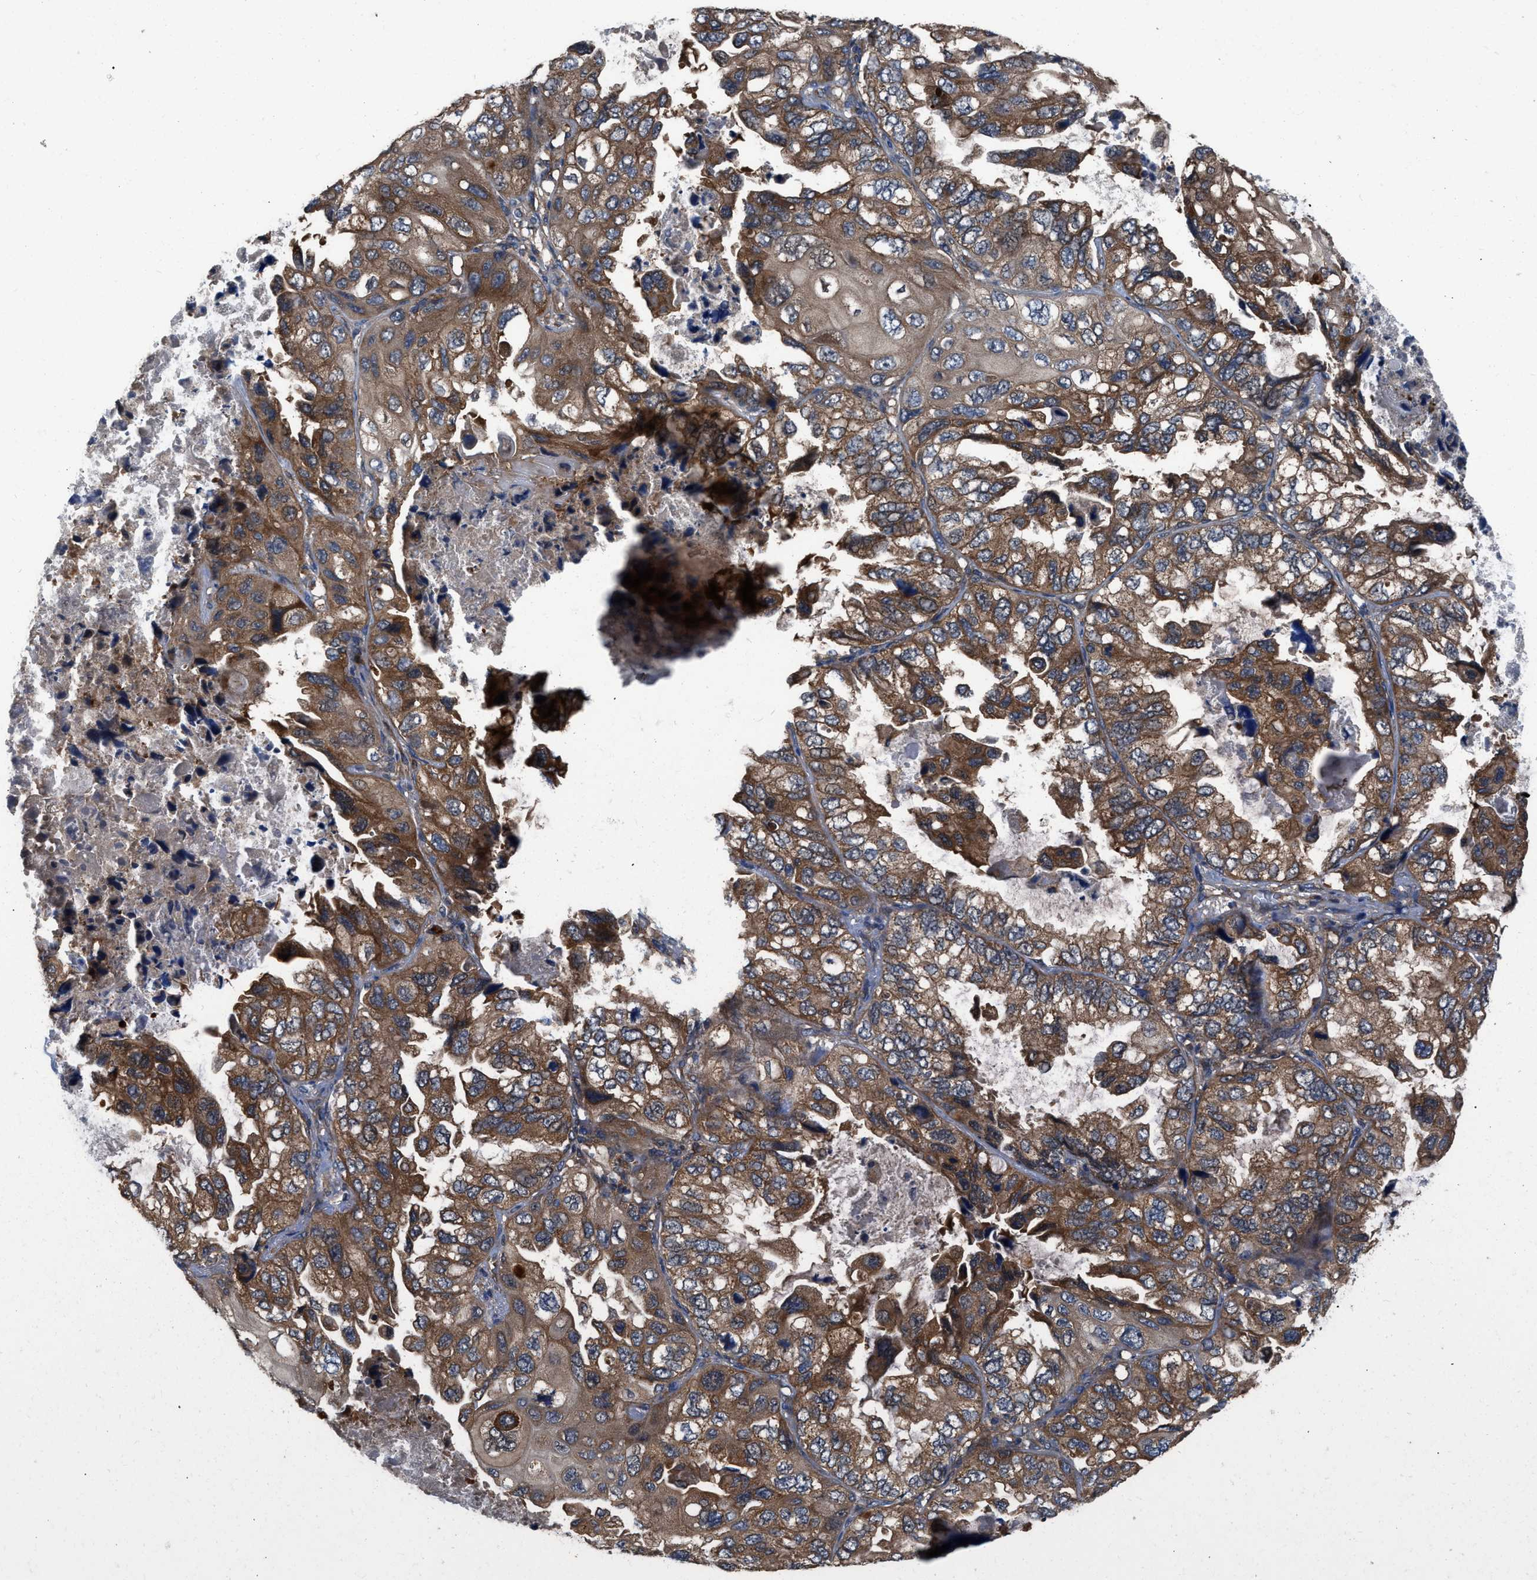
{"staining": {"intensity": "moderate", "quantity": ">75%", "location": "cytoplasmic/membranous"}, "tissue": "lung cancer", "cell_type": "Tumor cells", "image_type": "cancer", "snomed": [{"axis": "morphology", "description": "Squamous cell carcinoma, NOS"}, {"axis": "topography", "description": "Lung"}], "caption": "Immunohistochemical staining of human lung squamous cell carcinoma demonstrates moderate cytoplasmic/membranous protein positivity in about >75% of tumor cells.", "gene": "USP25", "patient": {"sex": "female", "age": 73}}